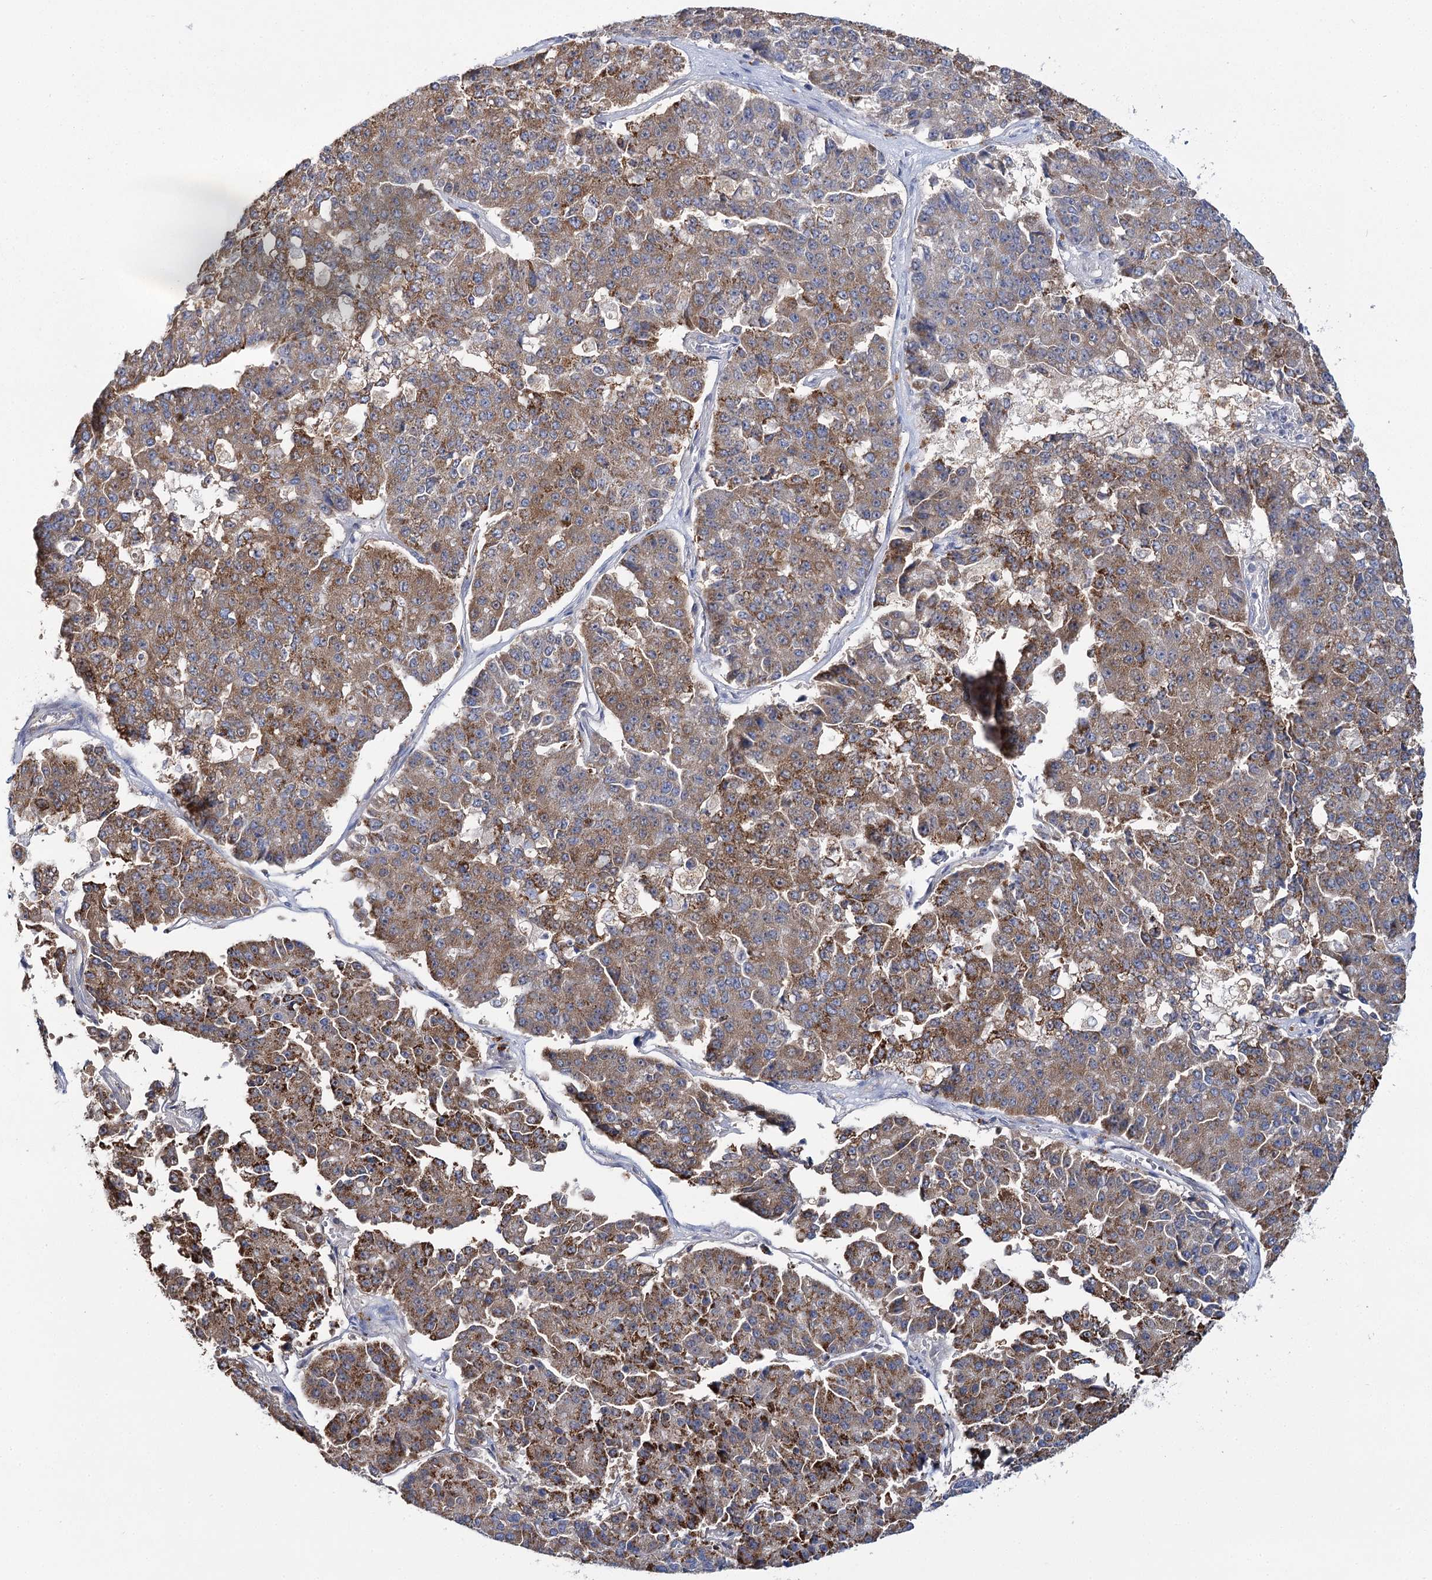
{"staining": {"intensity": "moderate", "quantity": ">75%", "location": "cytoplasmic/membranous"}, "tissue": "pancreatic cancer", "cell_type": "Tumor cells", "image_type": "cancer", "snomed": [{"axis": "morphology", "description": "Adenocarcinoma, NOS"}, {"axis": "topography", "description": "Pancreas"}], "caption": "Immunohistochemical staining of human pancreatic cancer displays medium levels of moderate cytoplasmic/membranous positivity in approximately >75% of tumor cells. (Stains: DAB in brown, nuclei in blue, Microscopy: brightfield microscopy at high magnification).", "gene": "THUMPD3", "patient": {"sex": "male", "age": 50}}